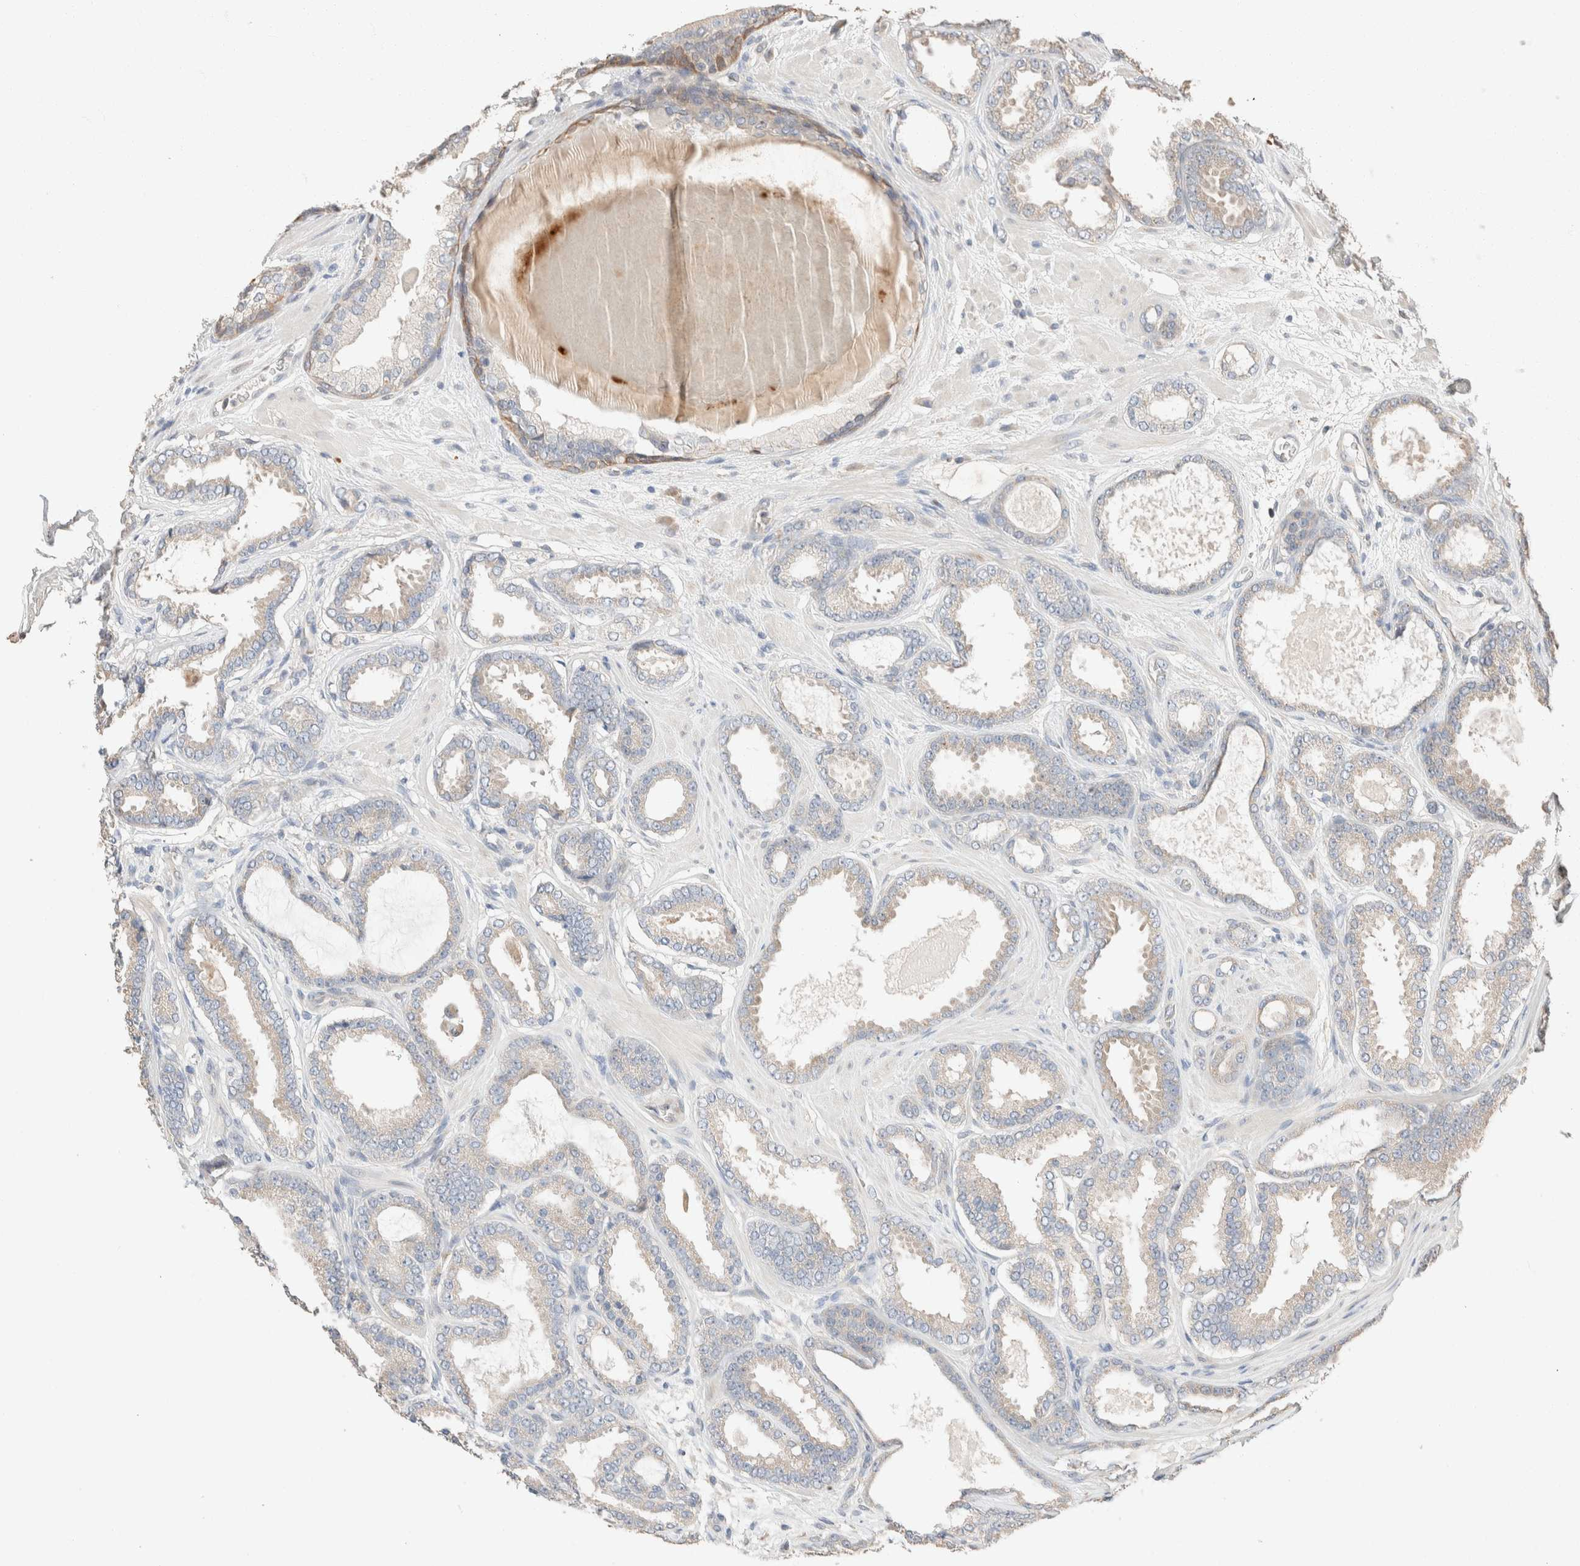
{"staining": {"intensity": "weak", "quantity": "25%-75%", "location": "cytoplasmic/membranous"}, "tissue": "prostate cancer", "cell_type": "Tumor cells", "image_type": "cancer", "snomed": [{"axis": "morphology", "description": "Adenocarcinoma, High grade"}, {"axis": "topography", "description": "Prostate"}], "caption": "This is a micrograph of immunohistochemistry staining of high-grade adenocarcinoma (prostate), which shows weak expression in the cytoplasmic/membranous of tumor cells.", "gene": "TUBD1", "patient": {"sex": "male", "age": 60}}